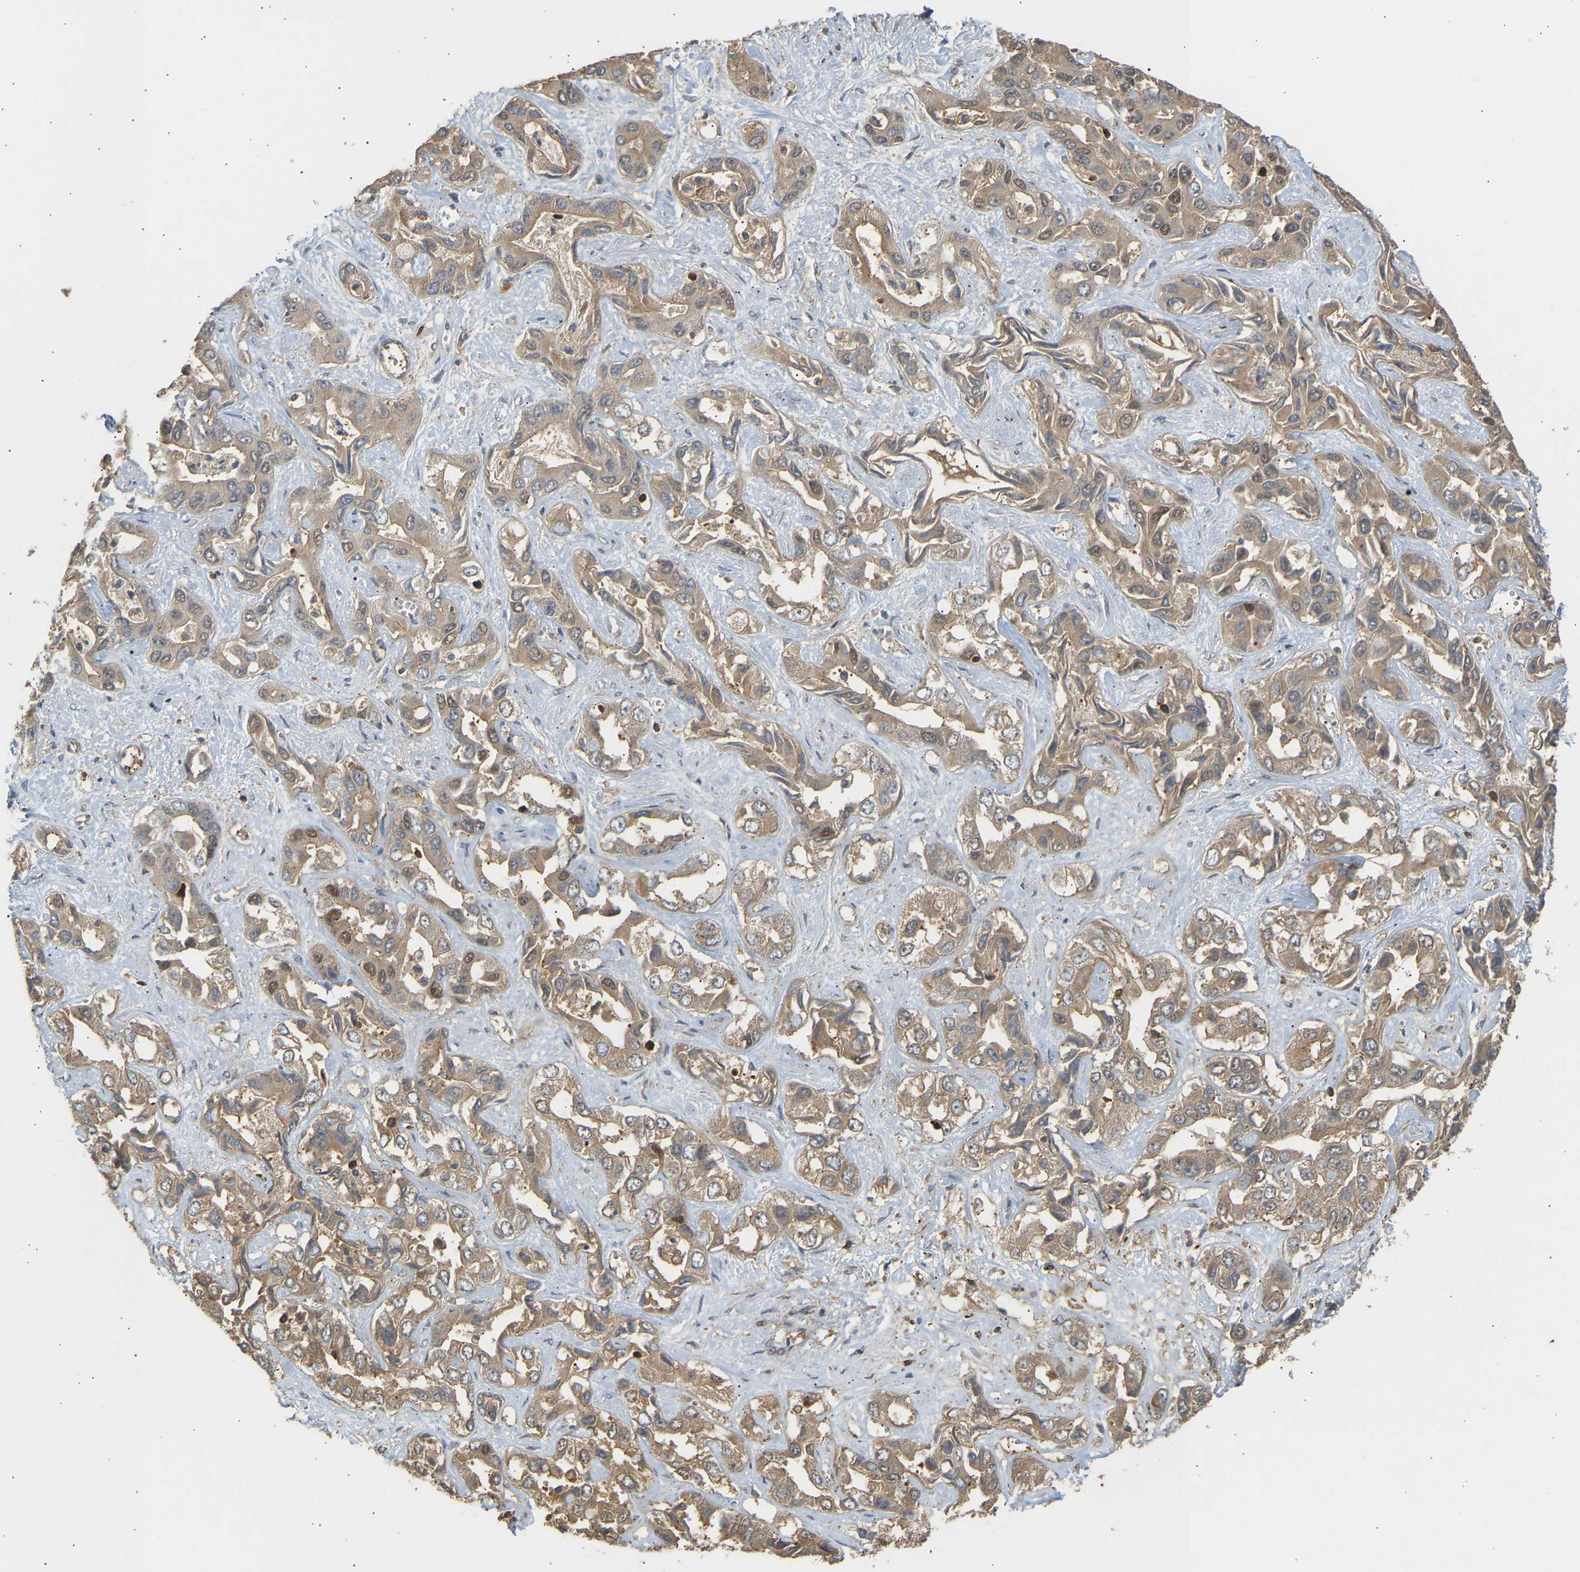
{"staining": {"intensity": "moderate", "quantity": ">75%", "location": "cytoplasmic/membranous"}, "tissue": "liver cancer", "cell_type": "Tumor cells", "image_type": "cancer", "snomed": [{"axis": "morphology", "description": "Cholangiocarcinoma"}, {"axis": "topography", "description": "Liver"}], "caption": "Liver cancer (cholangiocarcinoma) was stained to show a protein in brown. There is medium levels of moderate cytoplasmic/membranous expression in approximately >75% of tumor cells.", "gene": "GOPC", "patient": {"sex": "female", "age": 52}}